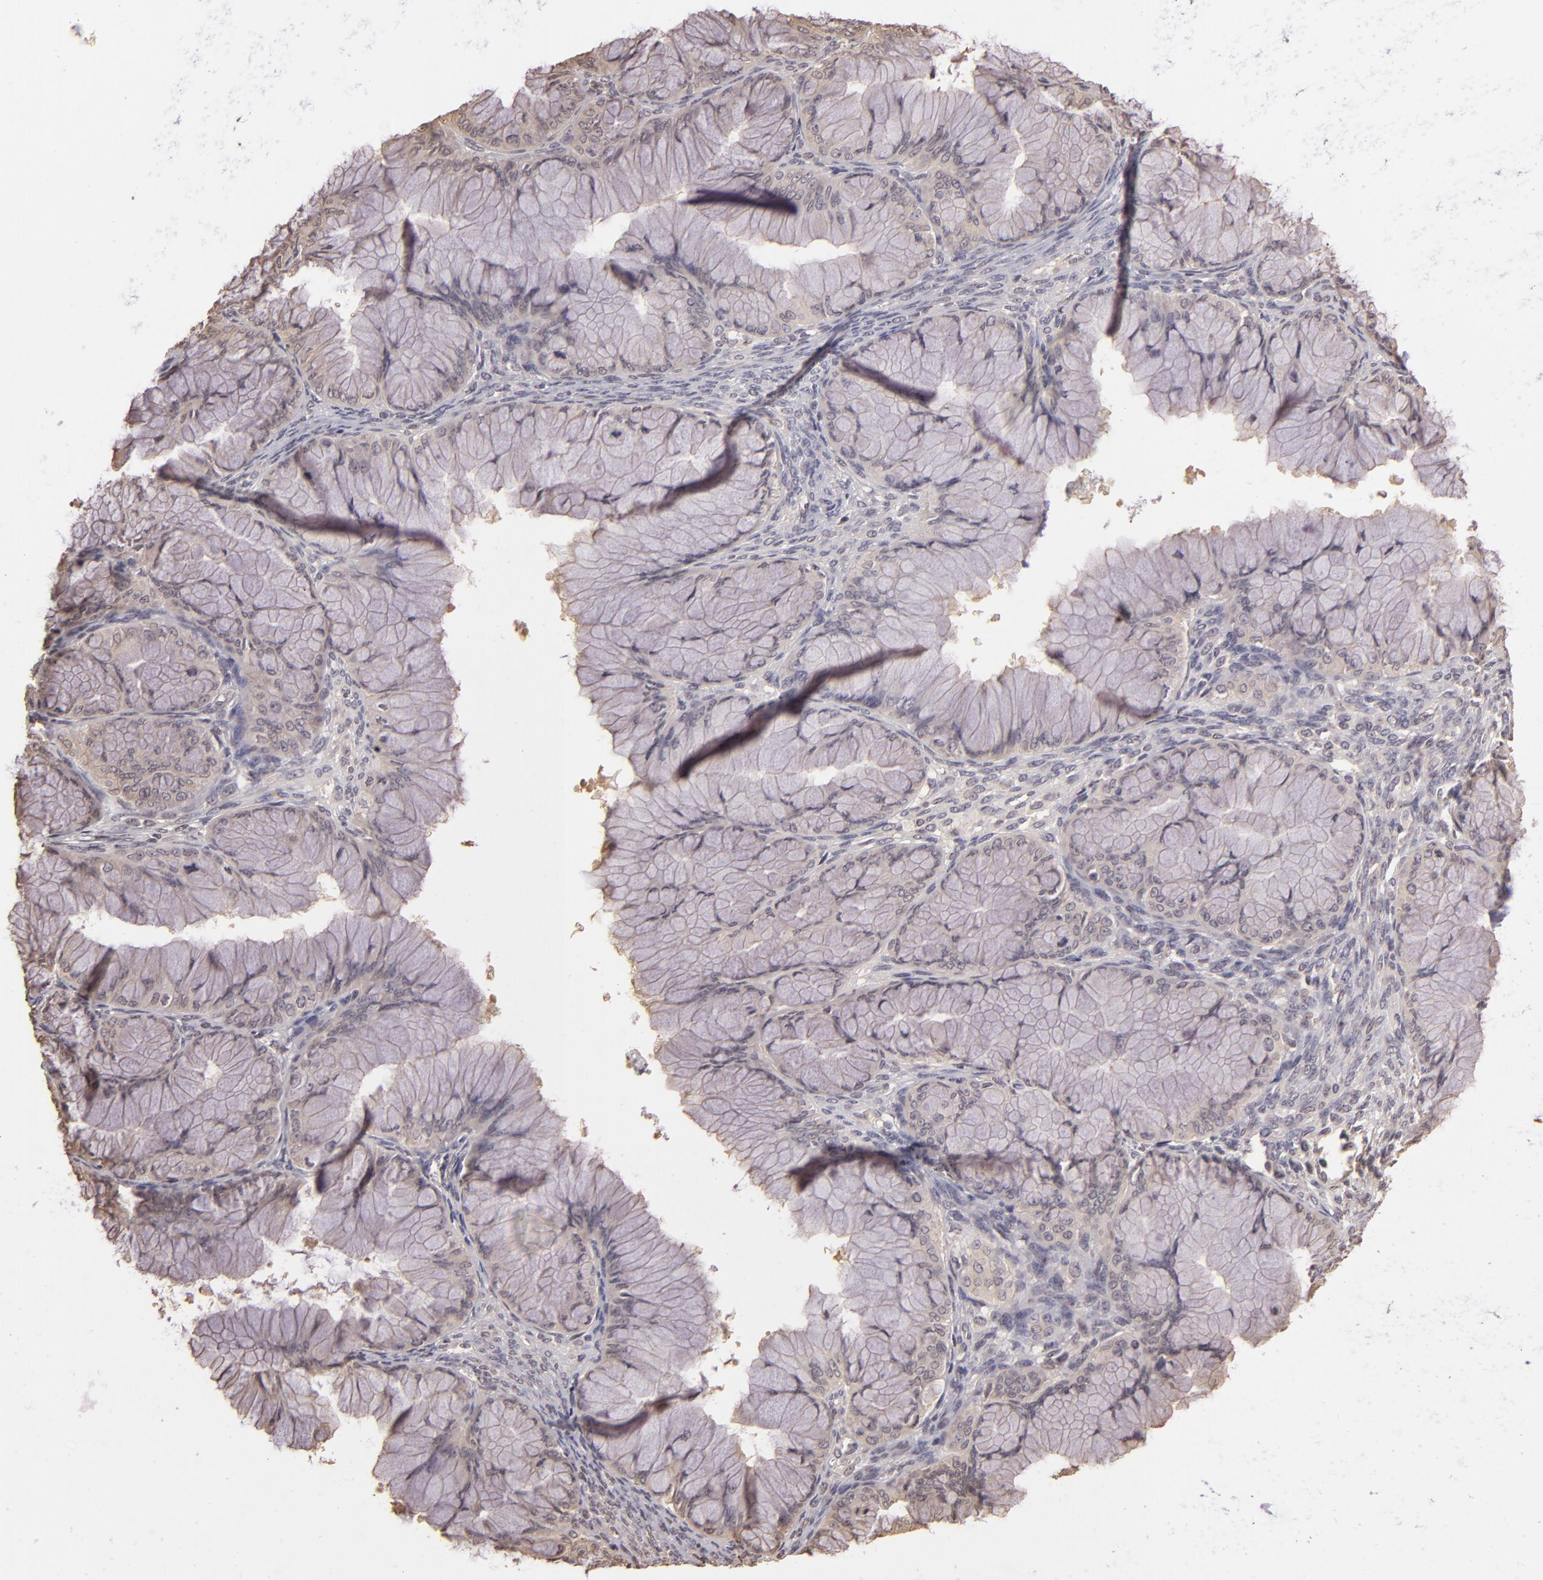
{"staining": {"intensity": "negative", "quantity": "none", "location": "none"}, "tissue": "ovarian cancer", "cell_type": "Tumor cells", "image_type": "cancer", "snomed": [{"axis": "morphology", "description": "Cystadenocarcinoma, mucinous, NOS"}, {"axis": "topography", "description": "Ovary"}], "caption": "There is no significant expression in tumor cells of mucinous cystadenocarcinoma (ovarian).", "gene": "ARPC2", "patient": {"sex": "female", "age": 63}}